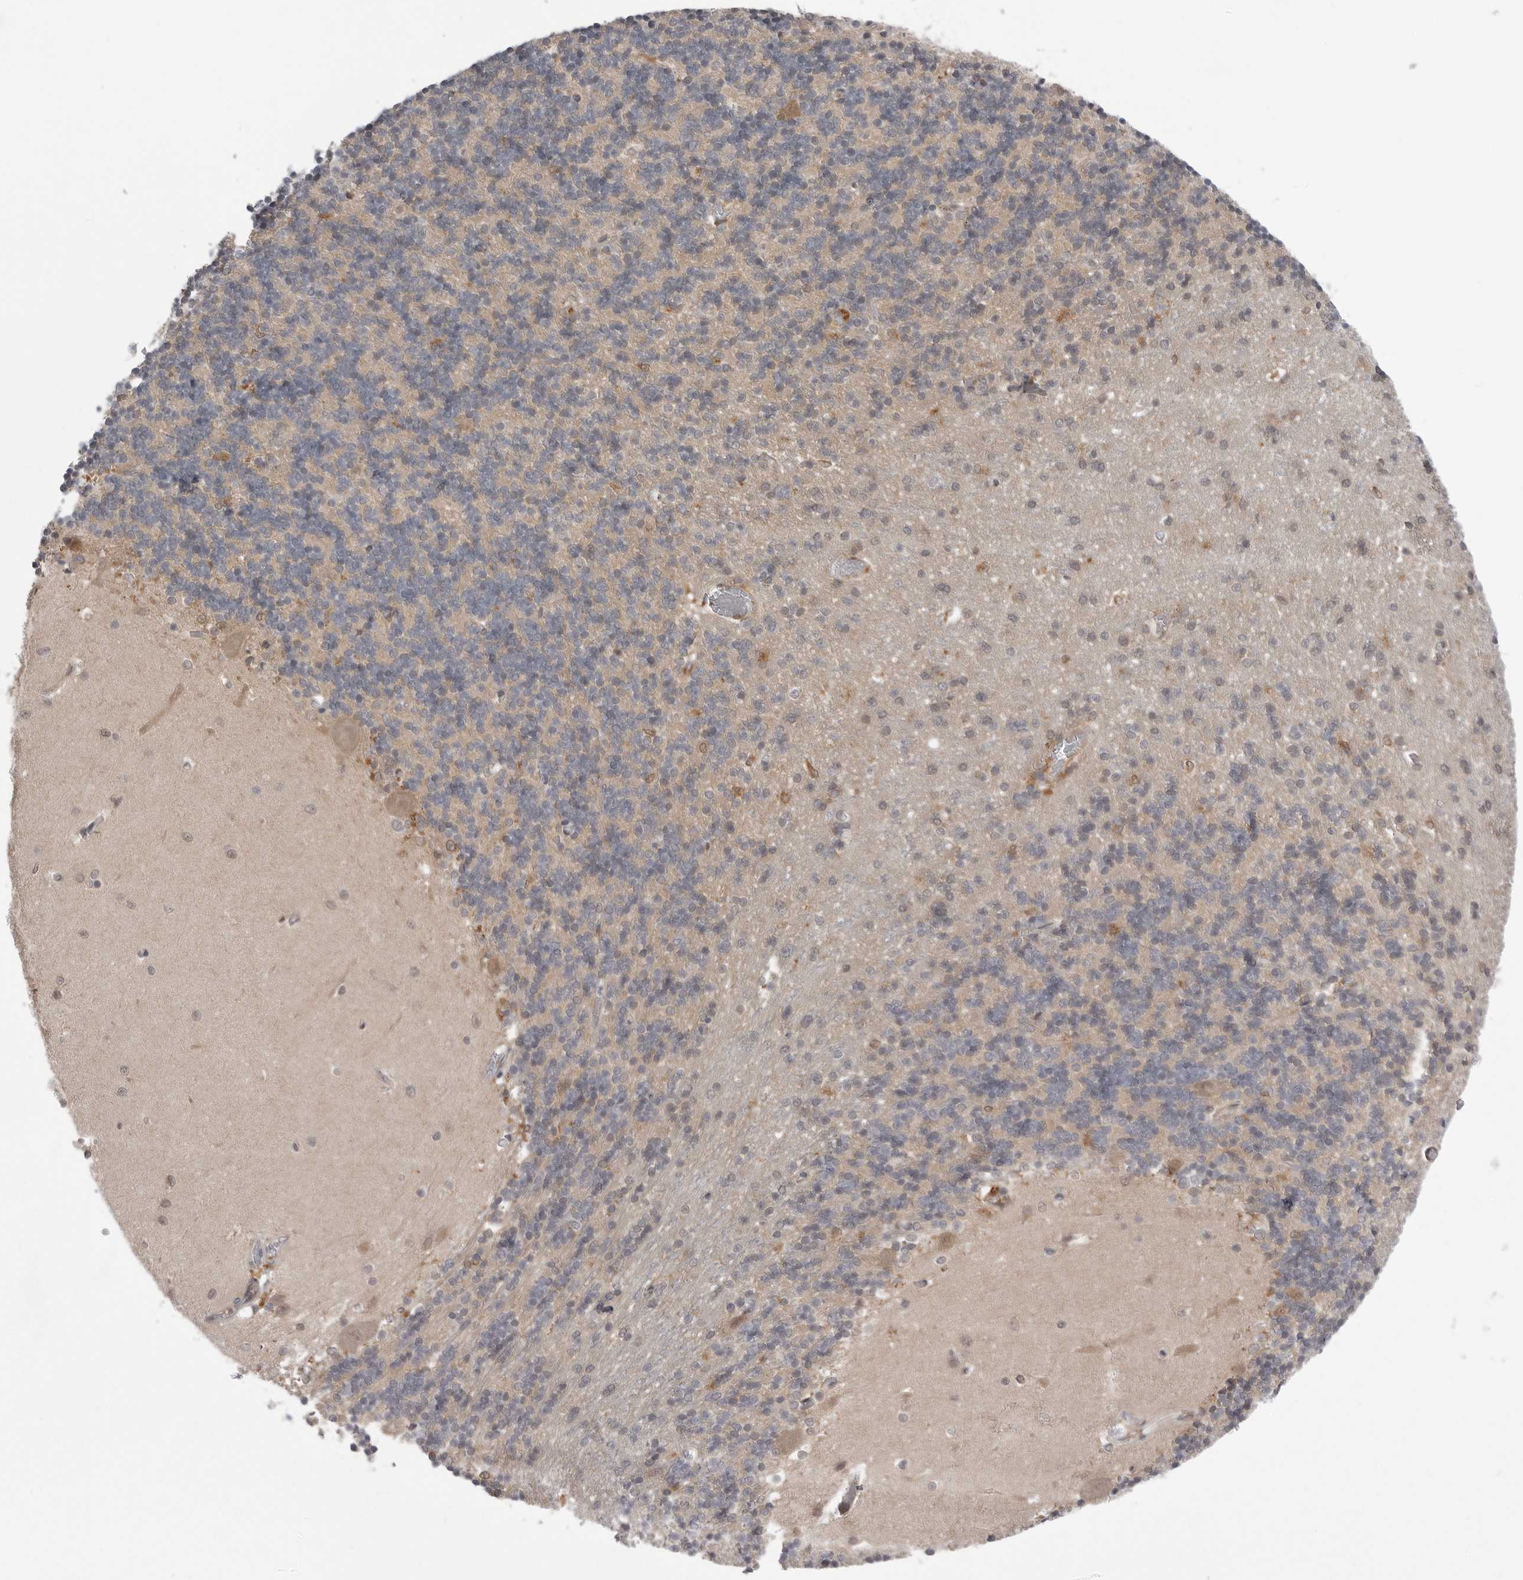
{"staining": {"intensity": "weak", "quantity": "<25%", "location": "cytoplasmic/membranous"}, "tissue": "cerebellum", "cell_type": "Cells in granular layer", "image_type": "normal", "snomed": [{"axis": "morphology", "description": "Normal tissue, NOS"}, {"axis": "topography", "description": "Cerebellum"}], "caption": "Cerebellum stained for a protein using immunohistochemistry (IHC) displays no expression cells in granular layer.", "gene": "PNPO", "patient": {"sex": "male", "age": 37}}